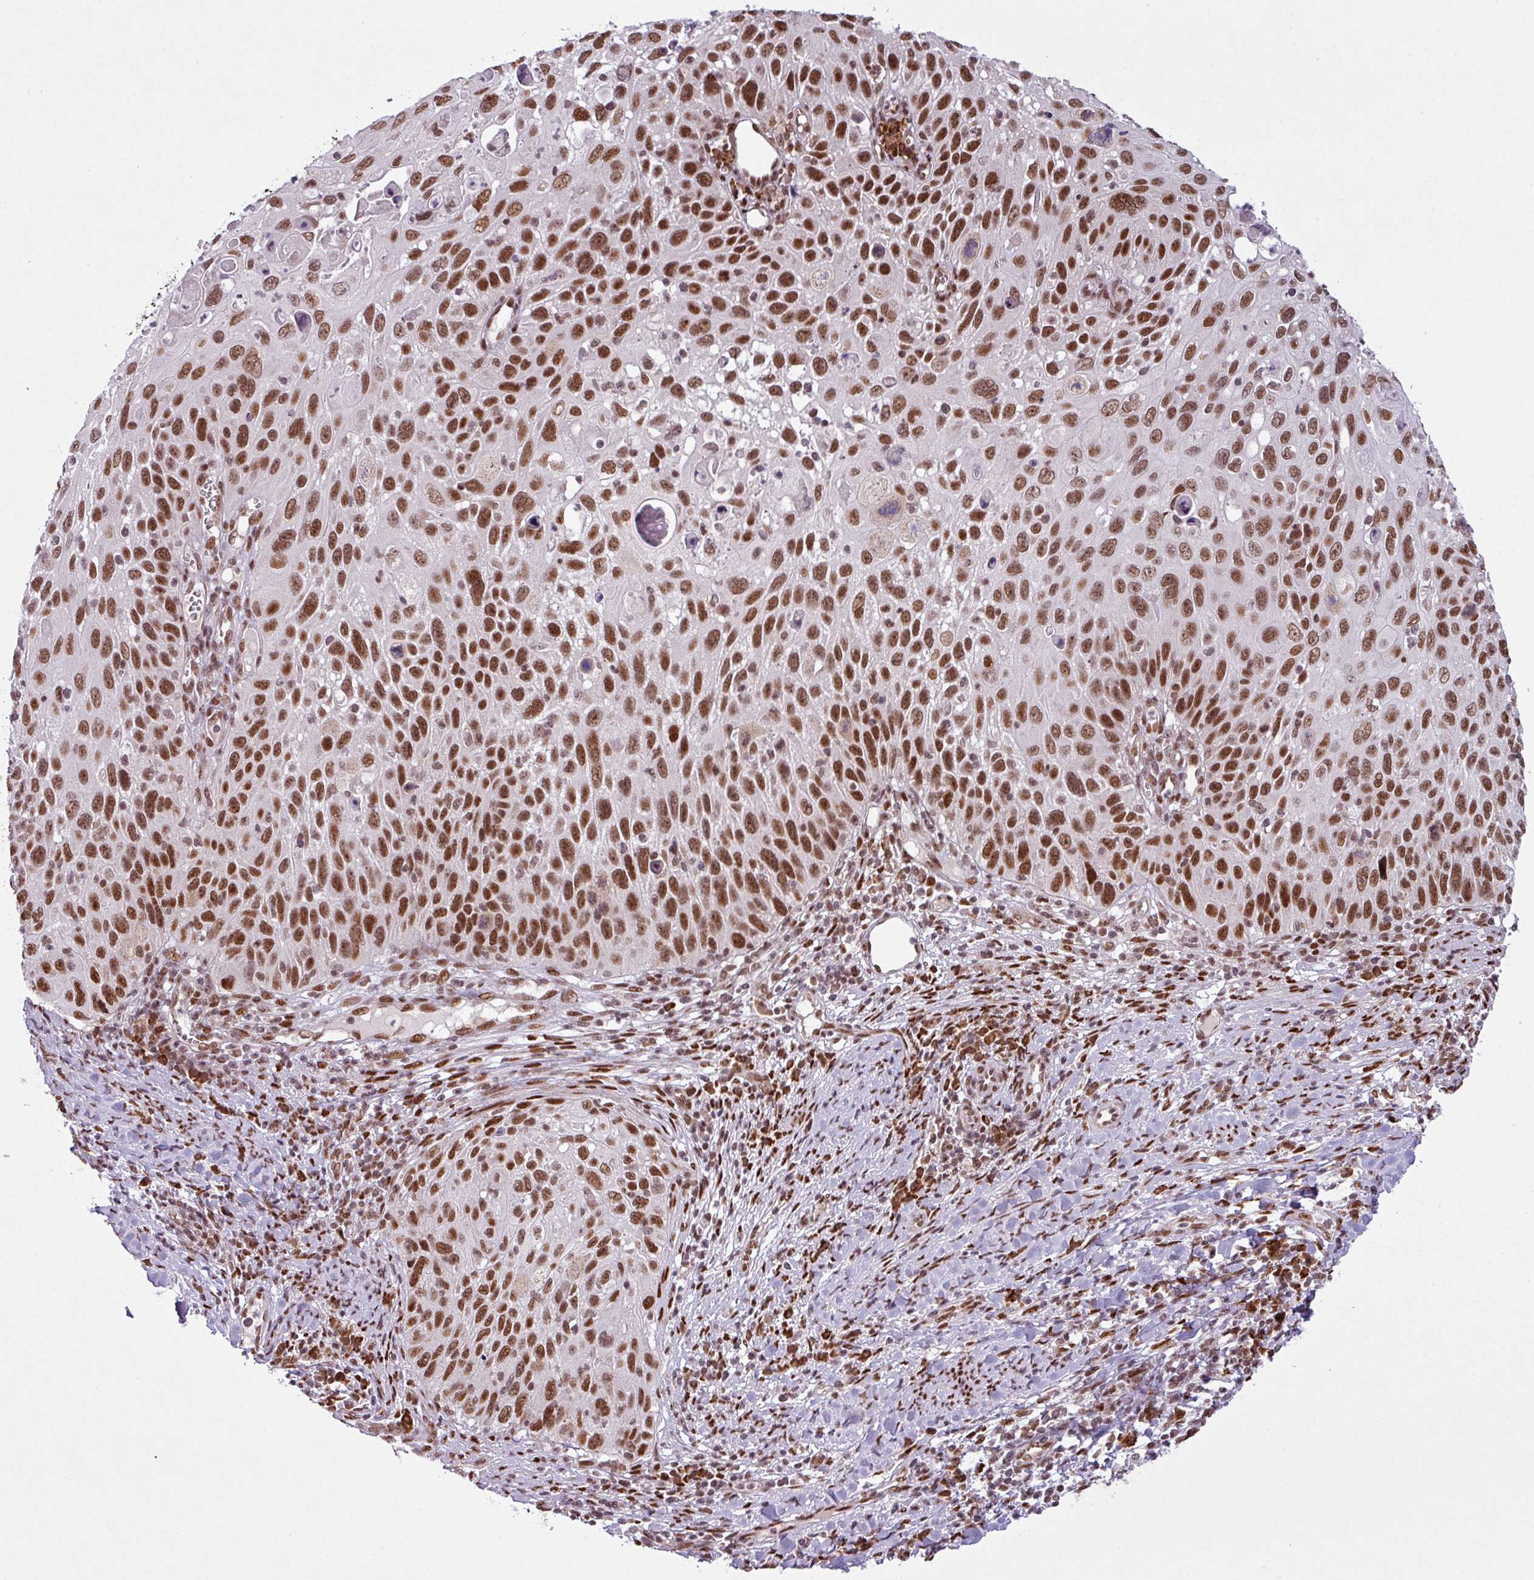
{"staining": {"intensity": "strong", "quantity": ">75%", "location": "nuclear"}, "tissue": "cervical cancer", "cell_type": "Tumor cells", "image_type": "cancer", "snomed": [{"axis": "morphology", "description": "Squamous cell carcinoma, NOS"}, {"axis": "topography", "description": "Cervix"}], "caption": "Protein staining of cervical cancer (squamous cell carcinoma) tissue exhibits strong nuclear staining in about >75% of tumor cells. (DAB IHC with brightfield microscopy, high magnification).", "gene": "PRDM5", "patient": {"sex": "female", "age": 70}}